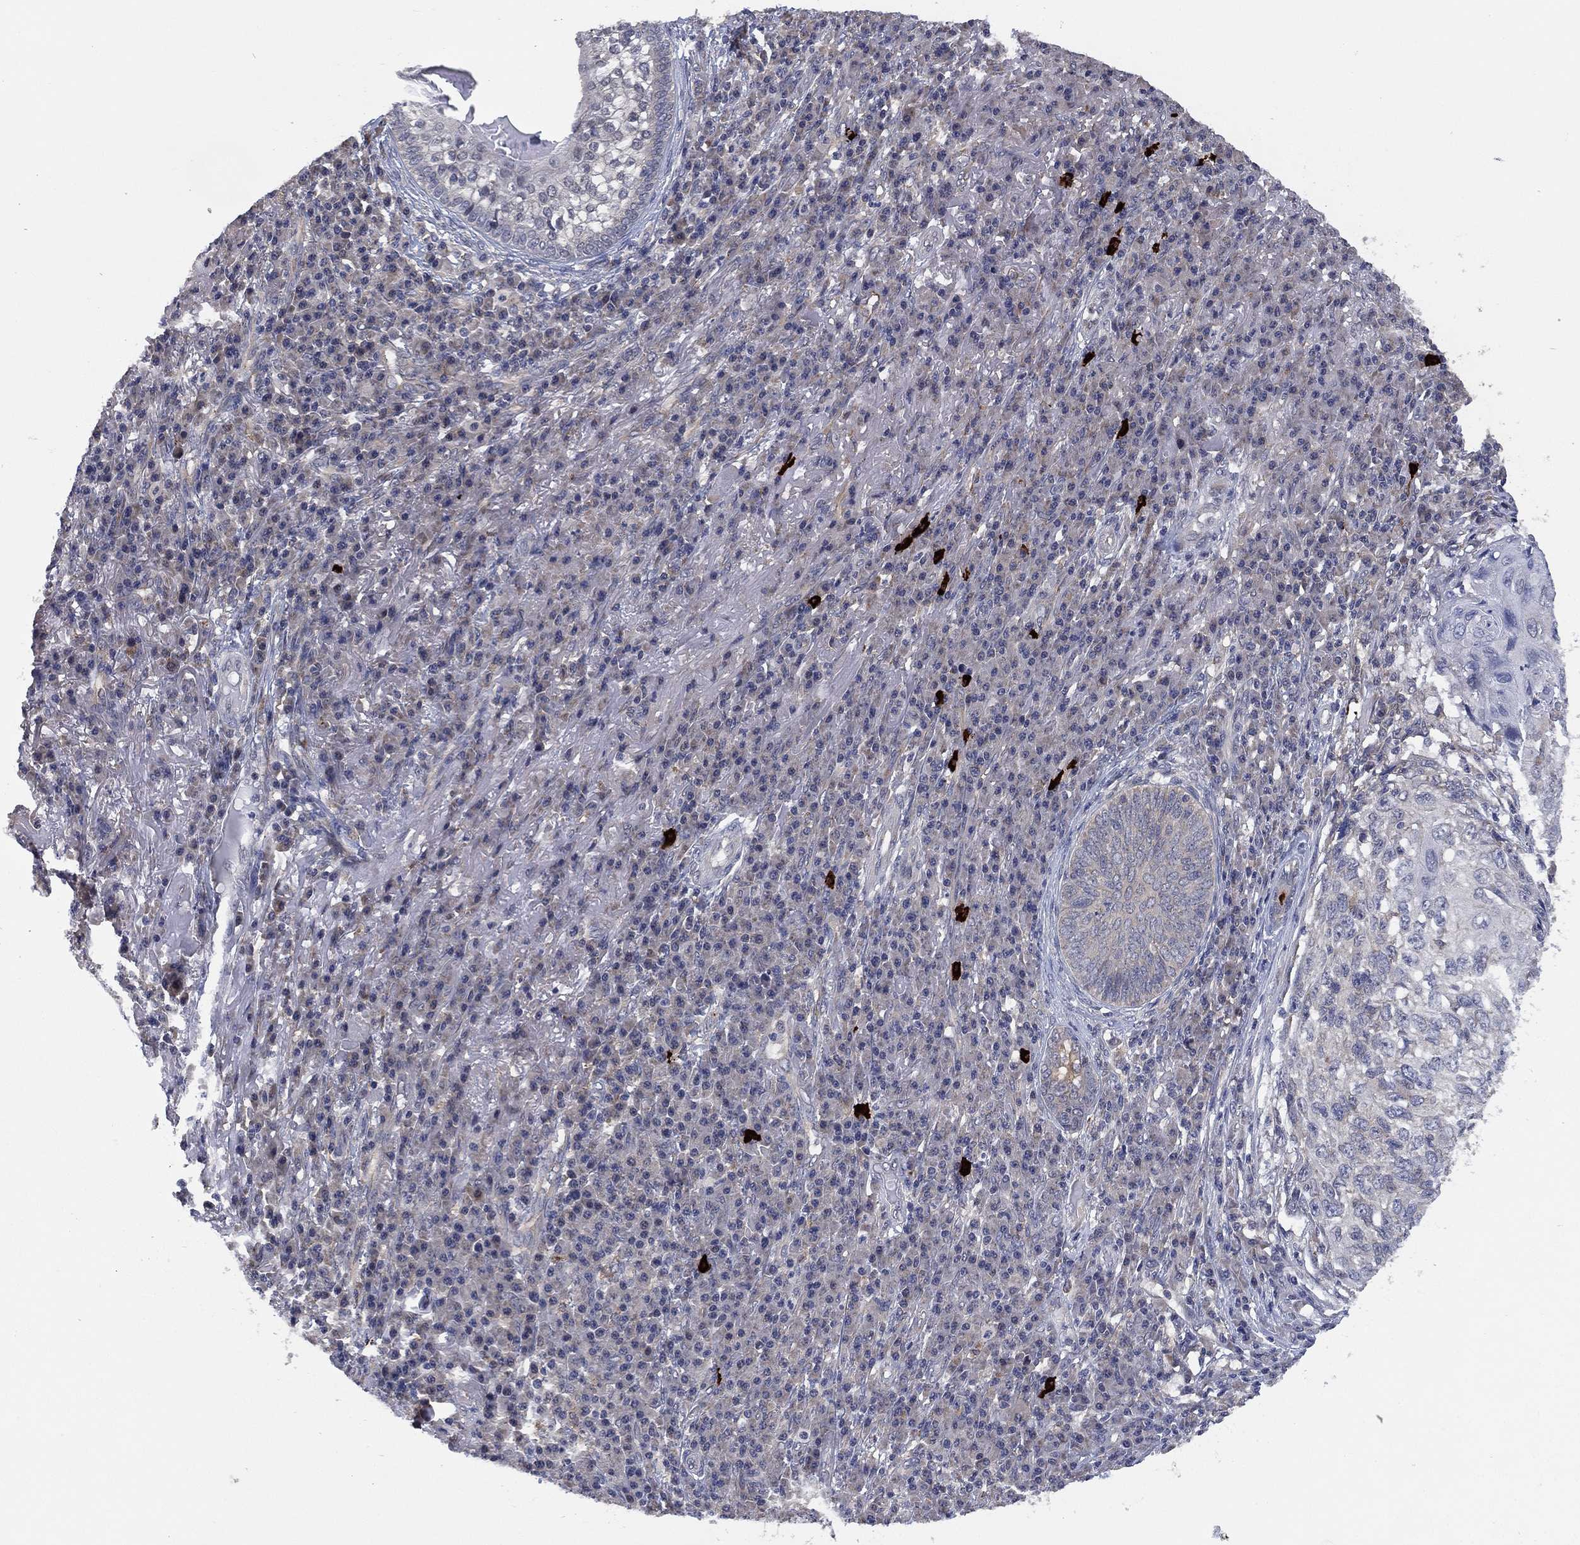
{"staining": {"intensity": "weak", "quantity": "<25%", "location": "cytoplasmic/membranous"}, "tissue": "skin cancer", "cell_type": "Tumor cells", "image_type": "cancer", "snomed": [{"axis": "morphology", "description": "Squamous cell carcinoma, NOS"}, {"axis": "topography", "description": "Skin"}], "caption": "IHC of human skin cancer shows no positivity in tumor cells.", "gene": "SELENOO", "patient": {"sex": "male", "age": 92}}